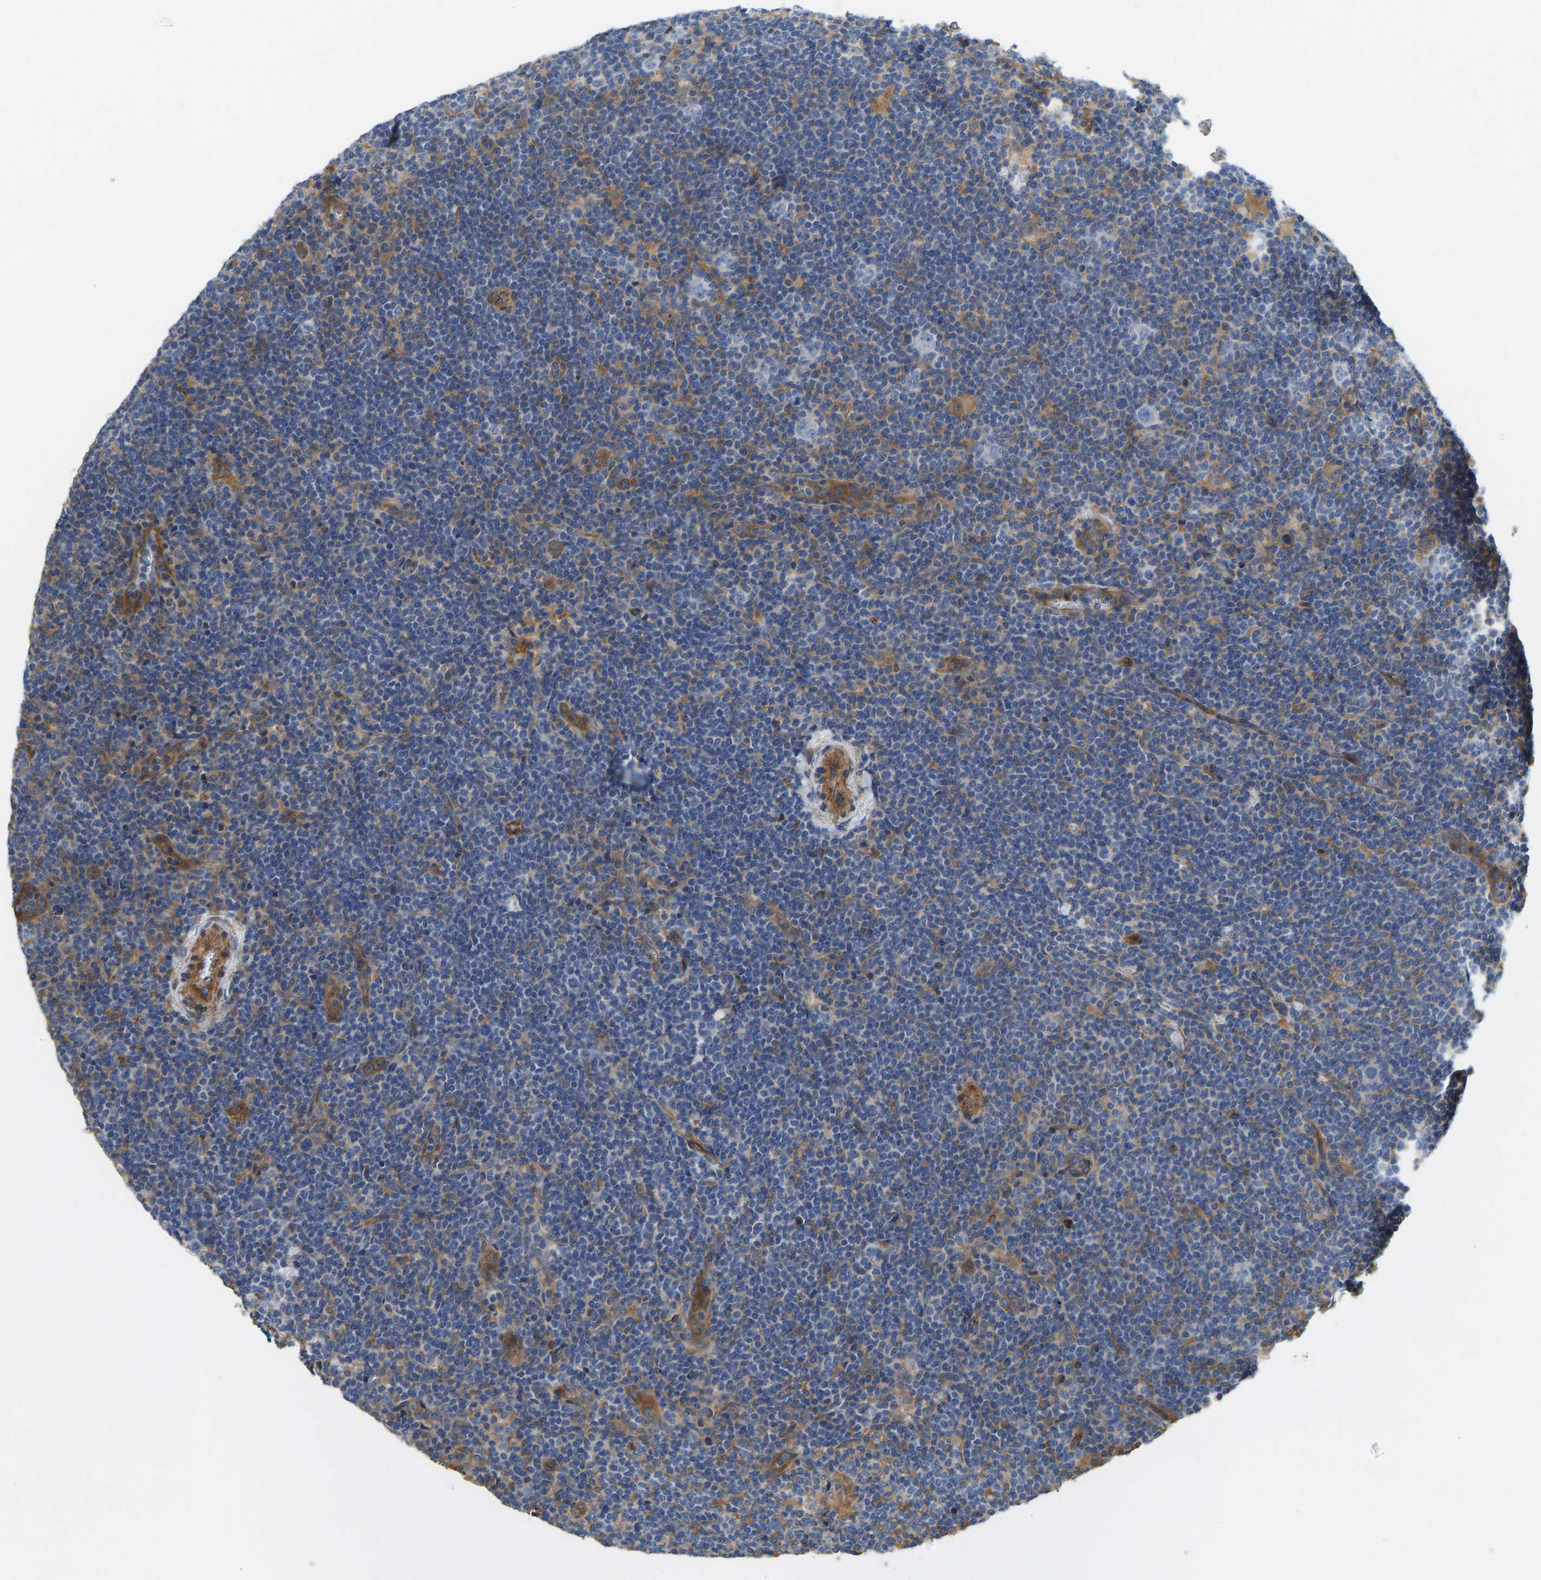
{"staining": {"intensity": "negative", "quantity": "none", "location": "none"}, "tissue": "lymphoma", "cell_type": "Tumor cells", "image_type": "cancer", "snomed": [{"axis": "morphology", "description": "Hodgkin's disease, NOS"}, {"axis": "topography", "description": "Lymph node"}], "caption": "The image shows no significant expression in tumor cells of Hodgkin's disease. (DAB immunohistochemistry with hematoxylin counter stain).", "gene": "ELMO2", "patient": {"sex": "female", "age": 57}}